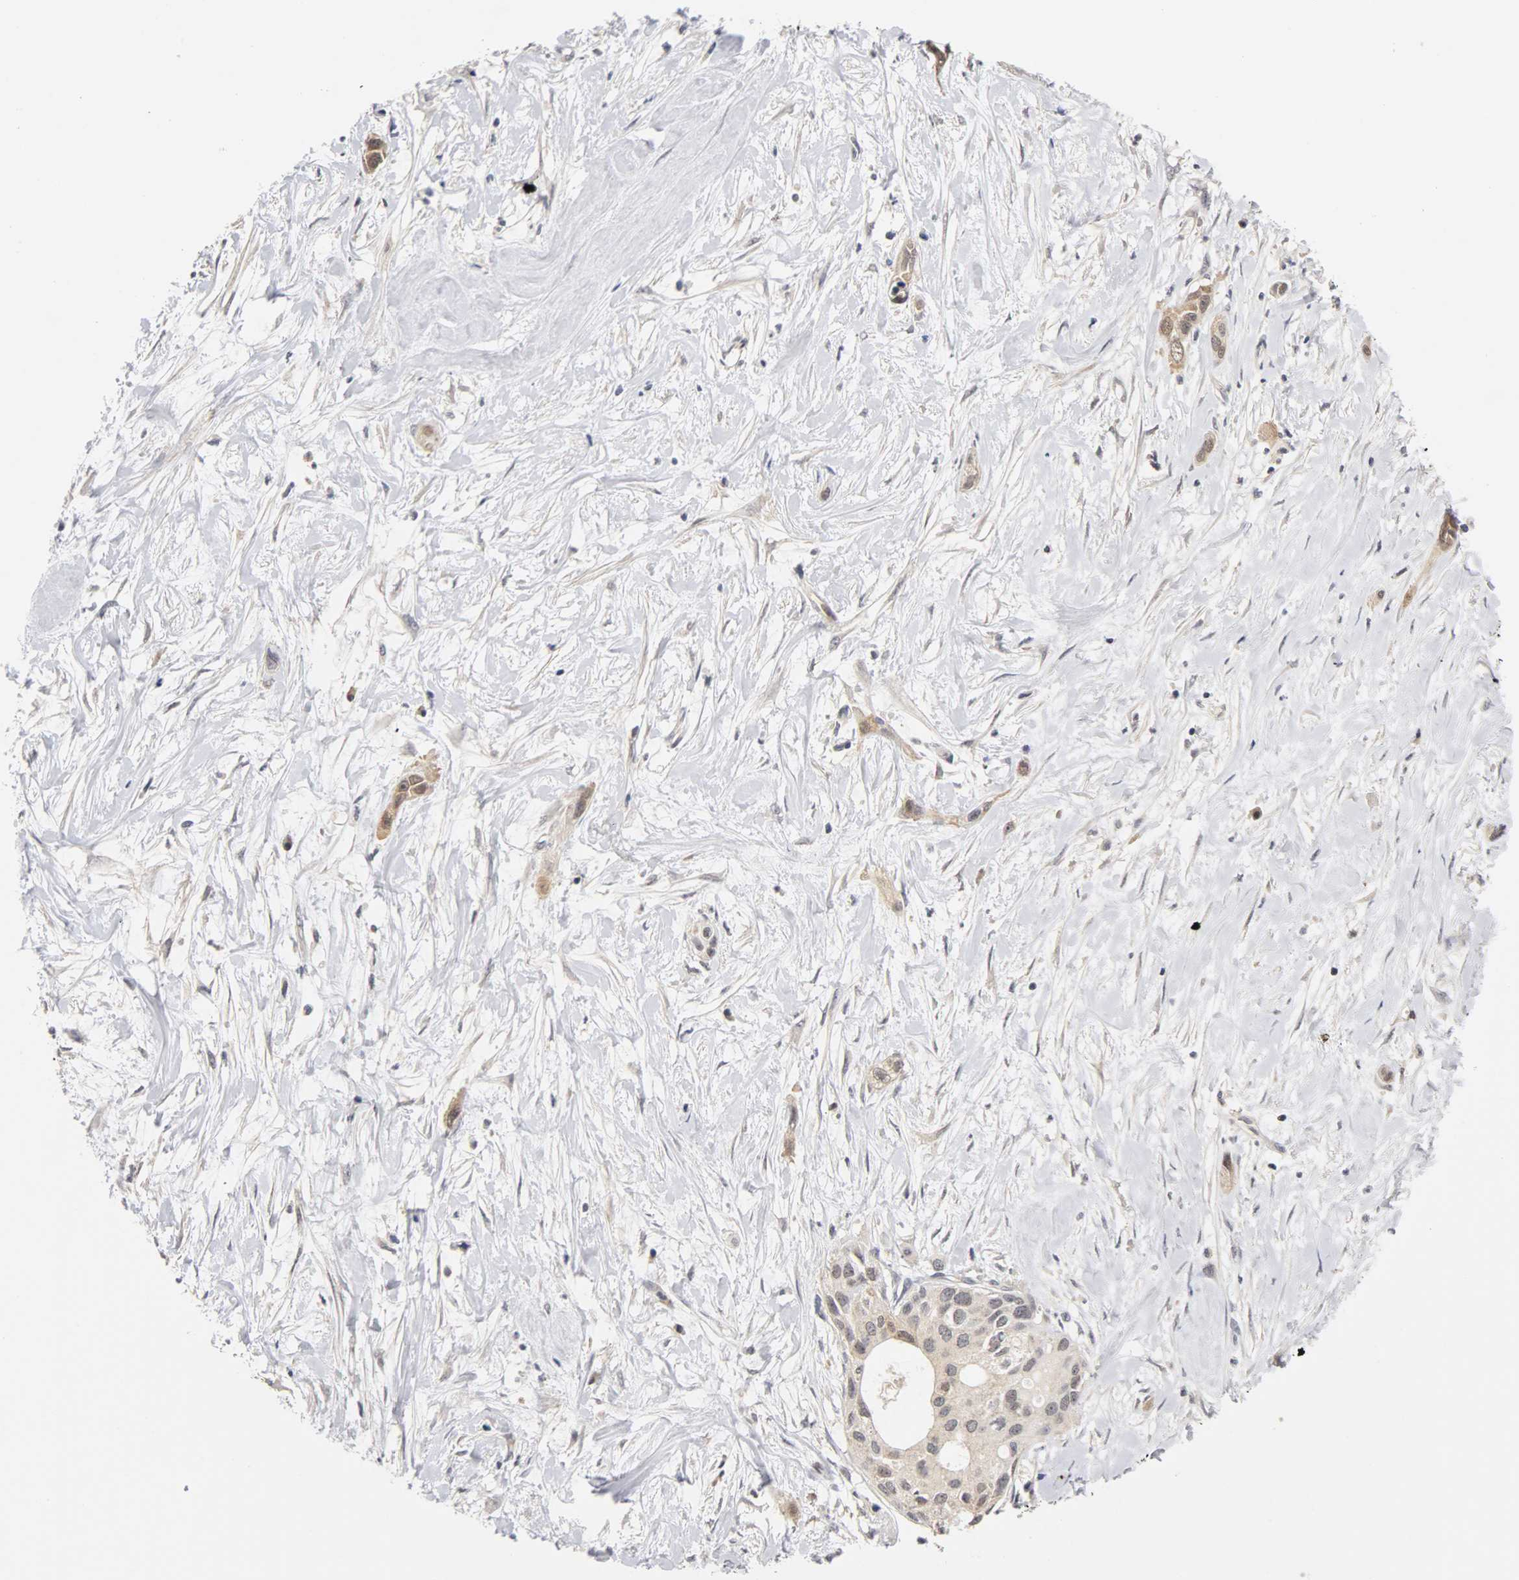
{"staining": {"intensity": "weak", "quantity": "25%-75%", "location": "cytoplasmic/membranous,nuclear"}, "tissue": "pancreatic cancer", "cell_type": "Tumor cells", "image_type": "cancer", "snomed": [{"axis": "morphology", "description": "Adenocarcinoma, NOS"}, {"axis": "topography", "description": "Pancreas"}], "caption": "Immunohistochemistry (IHC) micrograph of pancreatic cancer (adenocarcinoma) stained for a protein (brown), which reveals low levels of weak cytoplasmic/membranous and nuclear positivity in about 25%-75% of tumor cells.", "gene": "UBE2M", "patient": {"sex": "female", "age": 60}}